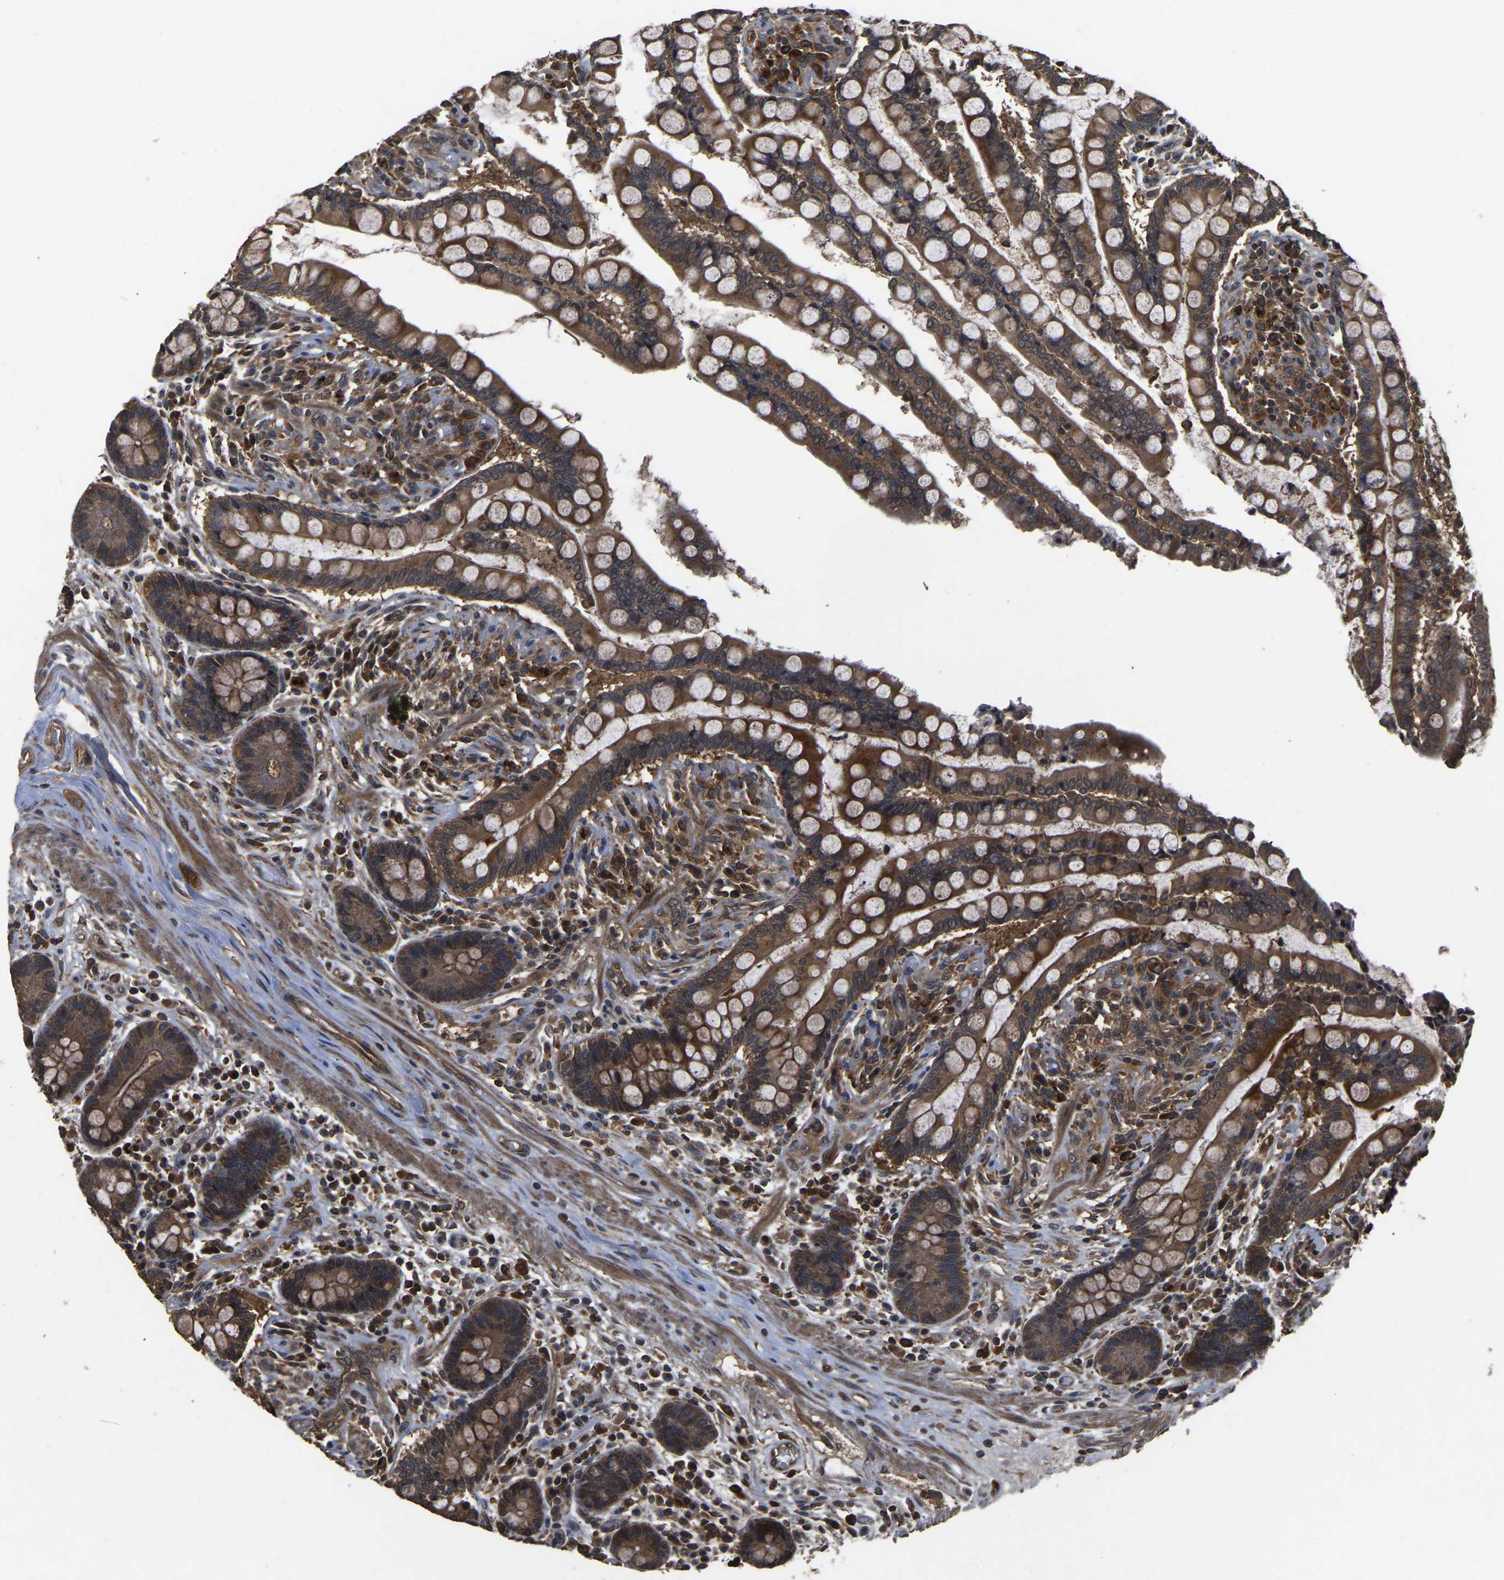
{"staining": {"intensity": "moderate", "quantity": ">75%", "location": "cytoplasmic/membranous"}, "tissue": "colon", "cell_type": "Endothelial cells", "image_type": "normal", "snomed": [{"axis": "morphology", "description": "Normal tissue, NOS"}, {"axis": "topography", "description": "Colon"}], "caption": "DAB immunohistochemical staining of unremarkable colon exhibits moderate cytoplasmic/membranous protein expression in about >75% of endothelial cells.", "gene": "CRYZL1", "patient": {"sex": "male", "age": 73}}